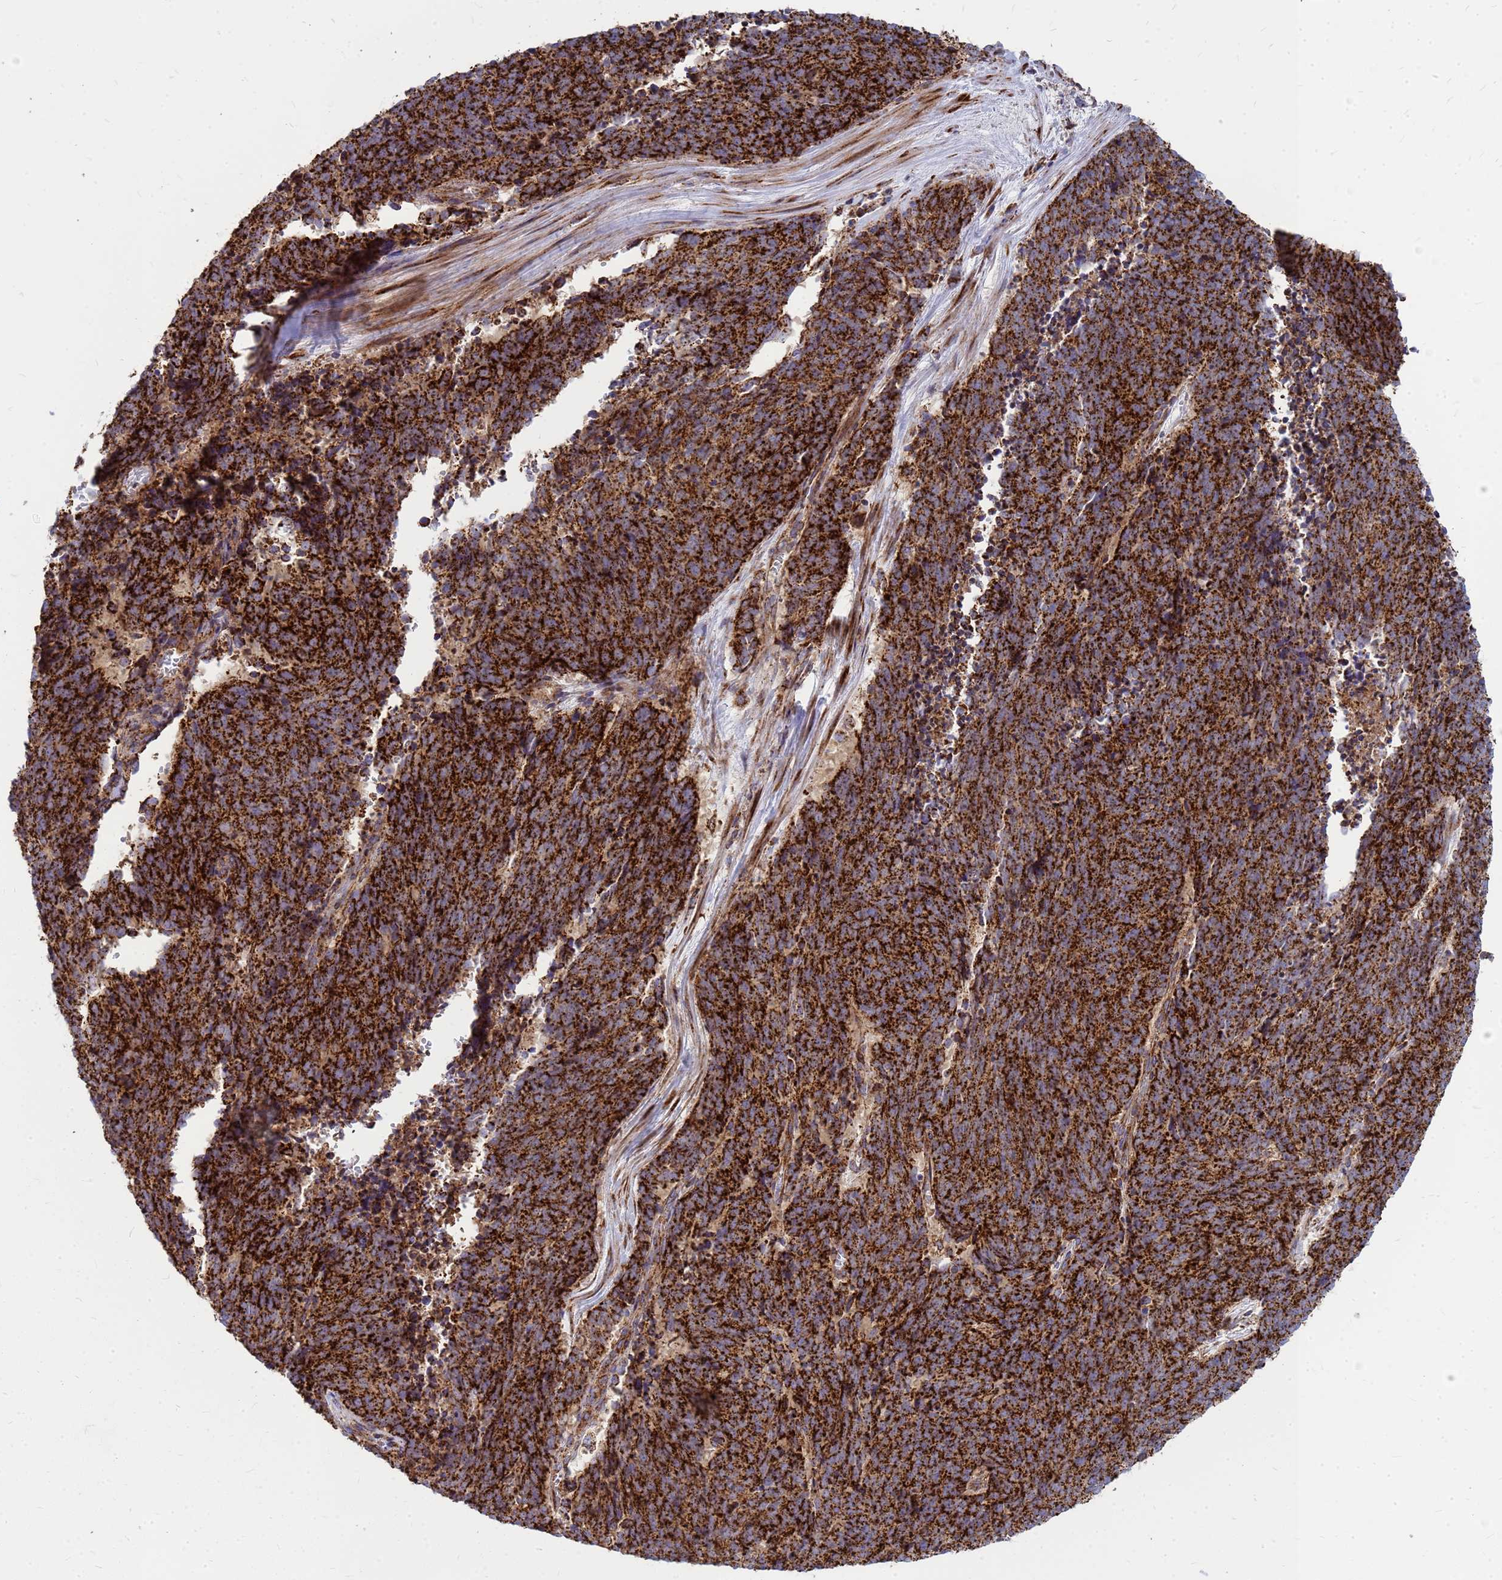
{"staining": {"intensity": "strong", "quantity": ">75%", "location": "cytoplasmic/membranous"}, "tissue": "cervical cancer", "cell_type": "Tumor cells", "image_type": "cancer", "snomed": [{"axis": "morphology", "description": "Squamous cell carcinoma, NOS"}, {"axis": "topography", "description": "Cervix"}], "caption": "This micrograph exhibits immunohistochemistry staining of squamous cell carcinoma (cervical), with high strong cytoplasmic/membranous staining in about >75% of tumor cells.", "gene": "FSTL4", "patient": {"sex": "female", "age": 29}}